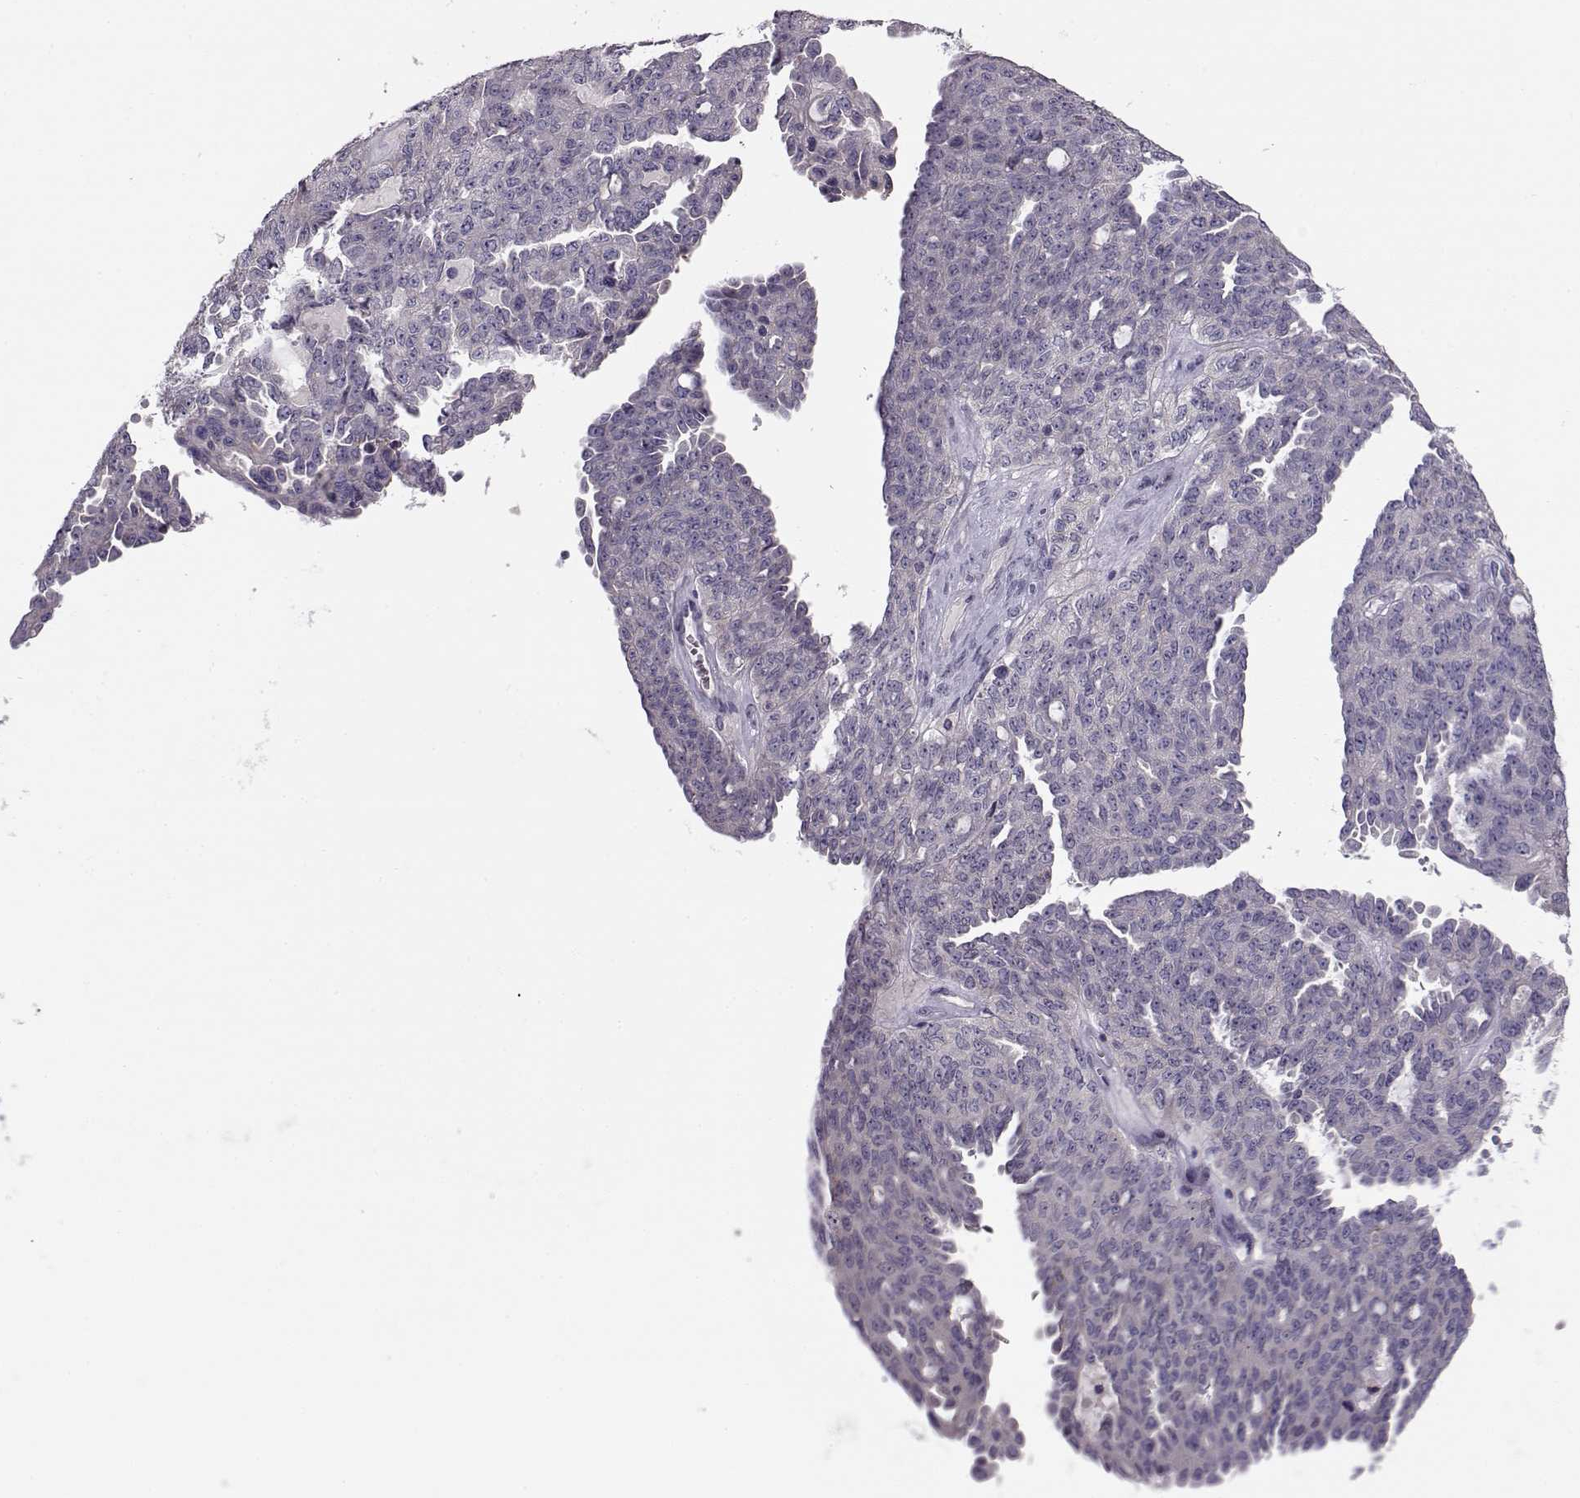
{"staining": {"intensity": "negative", "quantity": "none", "location": "none"}, "tissue": "ovarian cancer", "cell_type": "Tumor cells", "image_type": "cancer", "snomed": [{"axis": "morphology", "description": "Cystadenocarcinoma, serous, NOS"}, {"axis": "topography", "description": "Ovary"}], "caption": "Protein analysis of ovarian cancer (serous cystadenocarcinoma) reveals no significant expression in tumor cells.", "gene": "GRK1", "patient": {"sex": "female", "age": 71}}